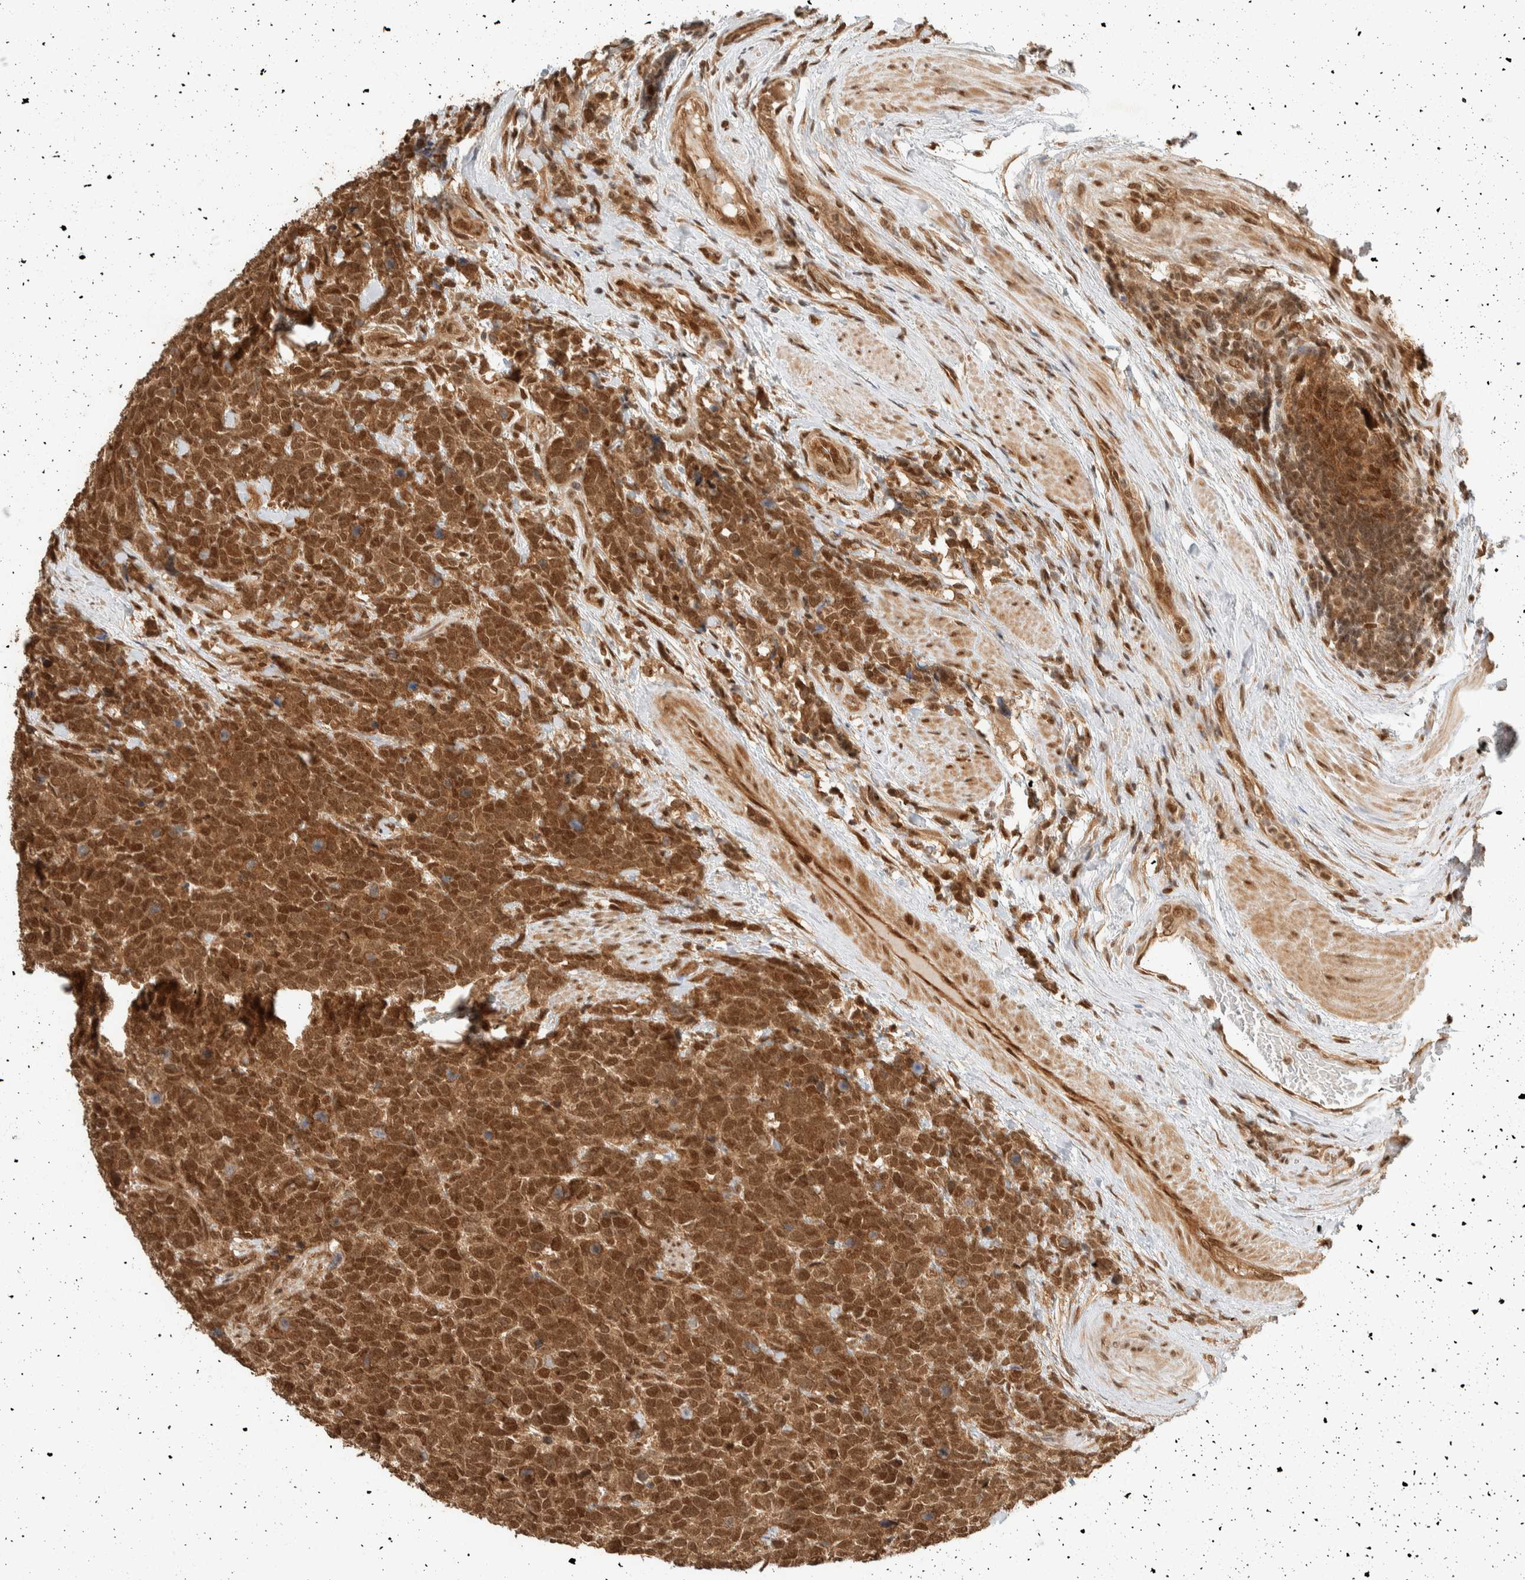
{"staining": {"intensity": "strong", "quantity": ">75%", "location": "cytoplasmic/membranous,nuclear"}, "tissue": "urothelial cancer", "cell_type": "Tumor cells", "image_type": "cancer", "snomed": [{"axis": "morphology", "description": "Urothelial carcinoma, High grade"}, {"axis": "topography", "description": "Urinary bladder"}], "caption": "Immunohistochemical staining of human urothelial cancer exhibits high levels of strong cytoplasmic/membranous and nuclear protein positivity in approximately >75% of tumor cells. (DAB IHC with brightfield microscopy, high magnification).", "gene": "ZBTB2", "patient": {"sex": "female", "age": 82}}